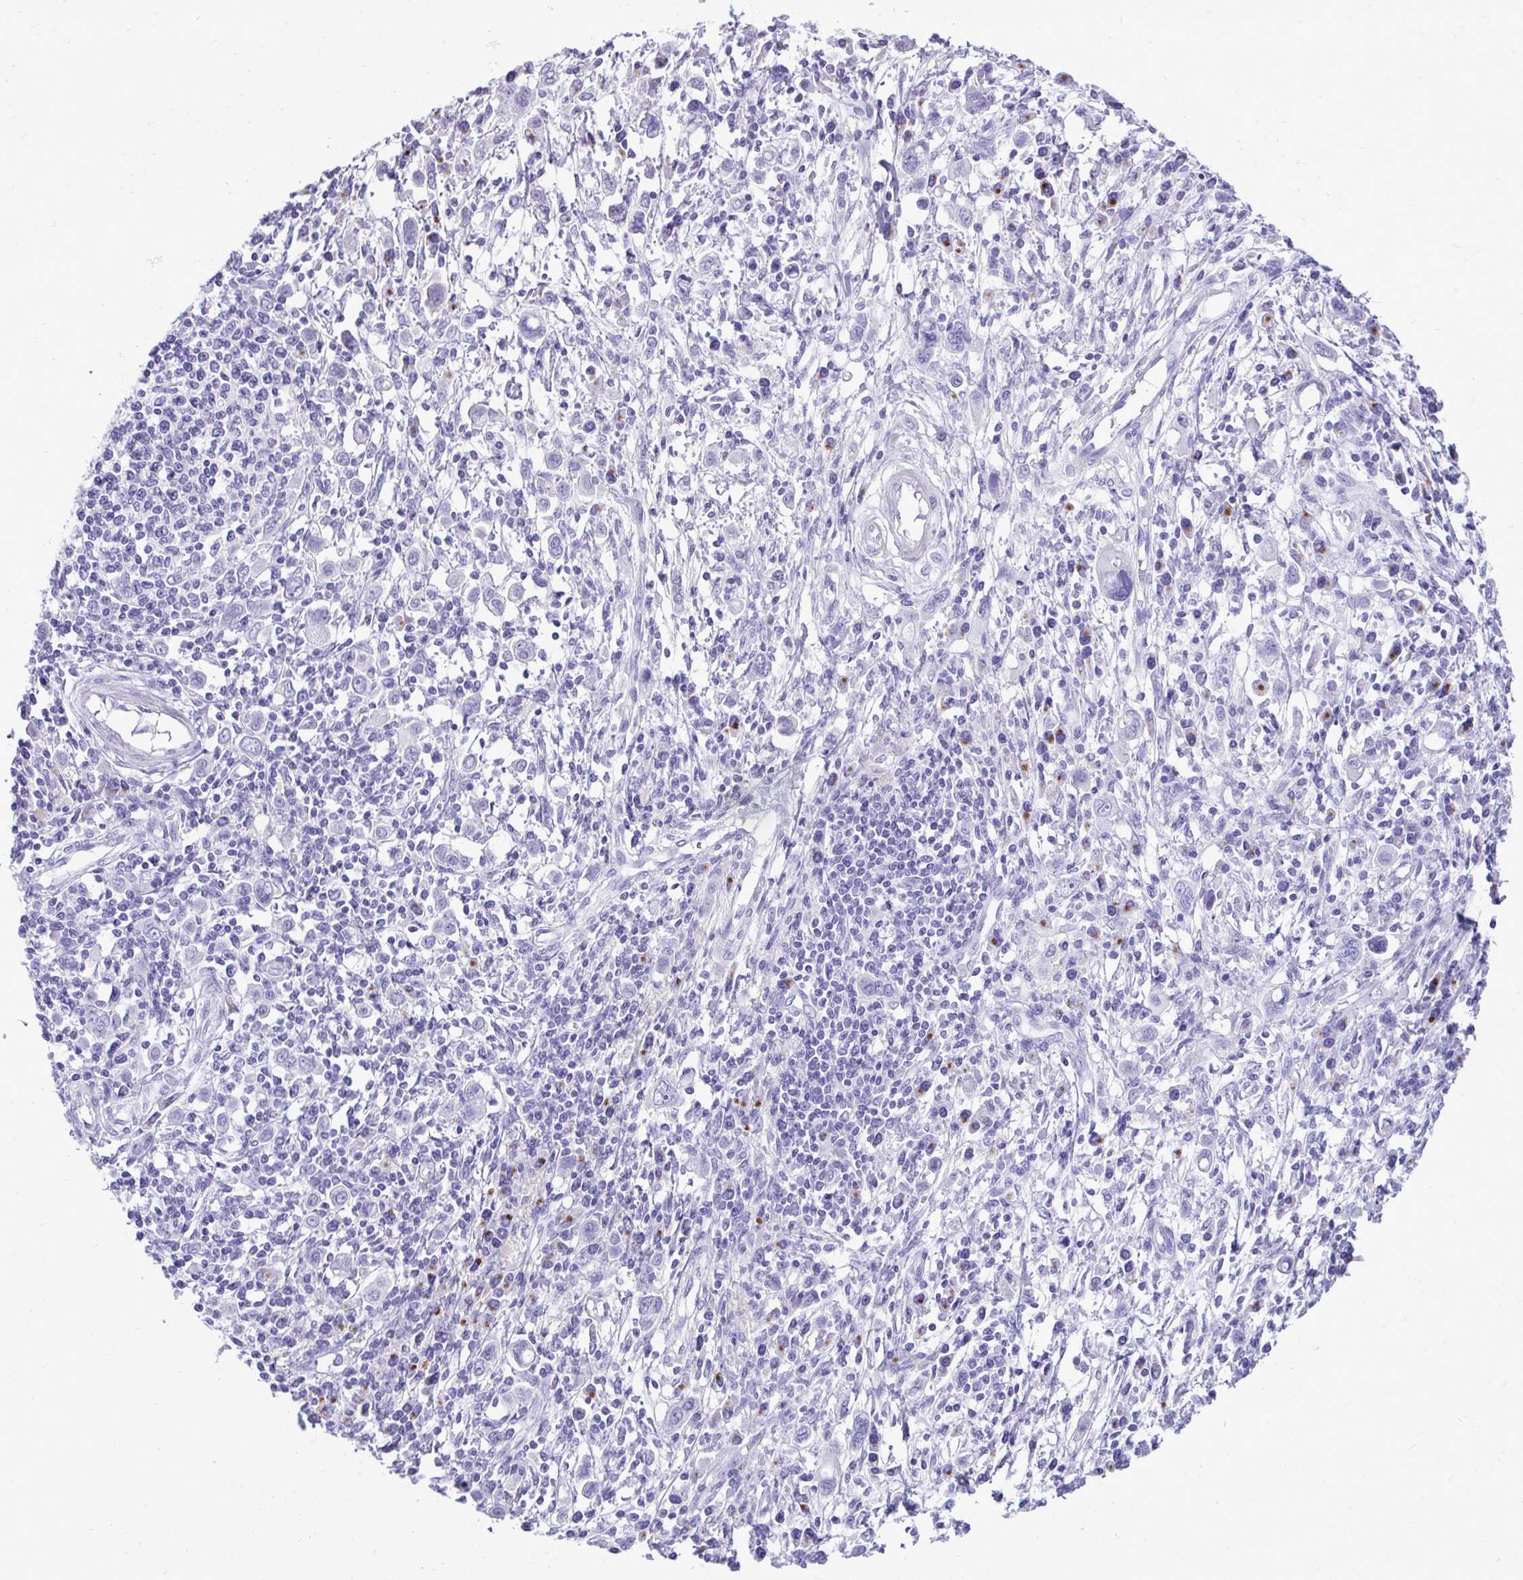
{"staining": {"intensity": "negative", "quantity": "none", "location": "none"}, "tissue": "stomach cancer", "cell_type": "Tumor cells", "image_type": "cancer", "snomed": [{"axis": "morphology", "description": "Adenocarcinoma, NOS"}, {"axis": "topography", "description": "Stomach, upper"}], "caption": "Tumor cells show no significant protein expression in stomach cancer. The staining is performed using DAB (3,3'-diaminobenzidine) brown chromogen with nuclei counter-stained in using hematoxylin.", "gene": "ANKDD1B", "patient": {"sex": "male", "age": 75}}